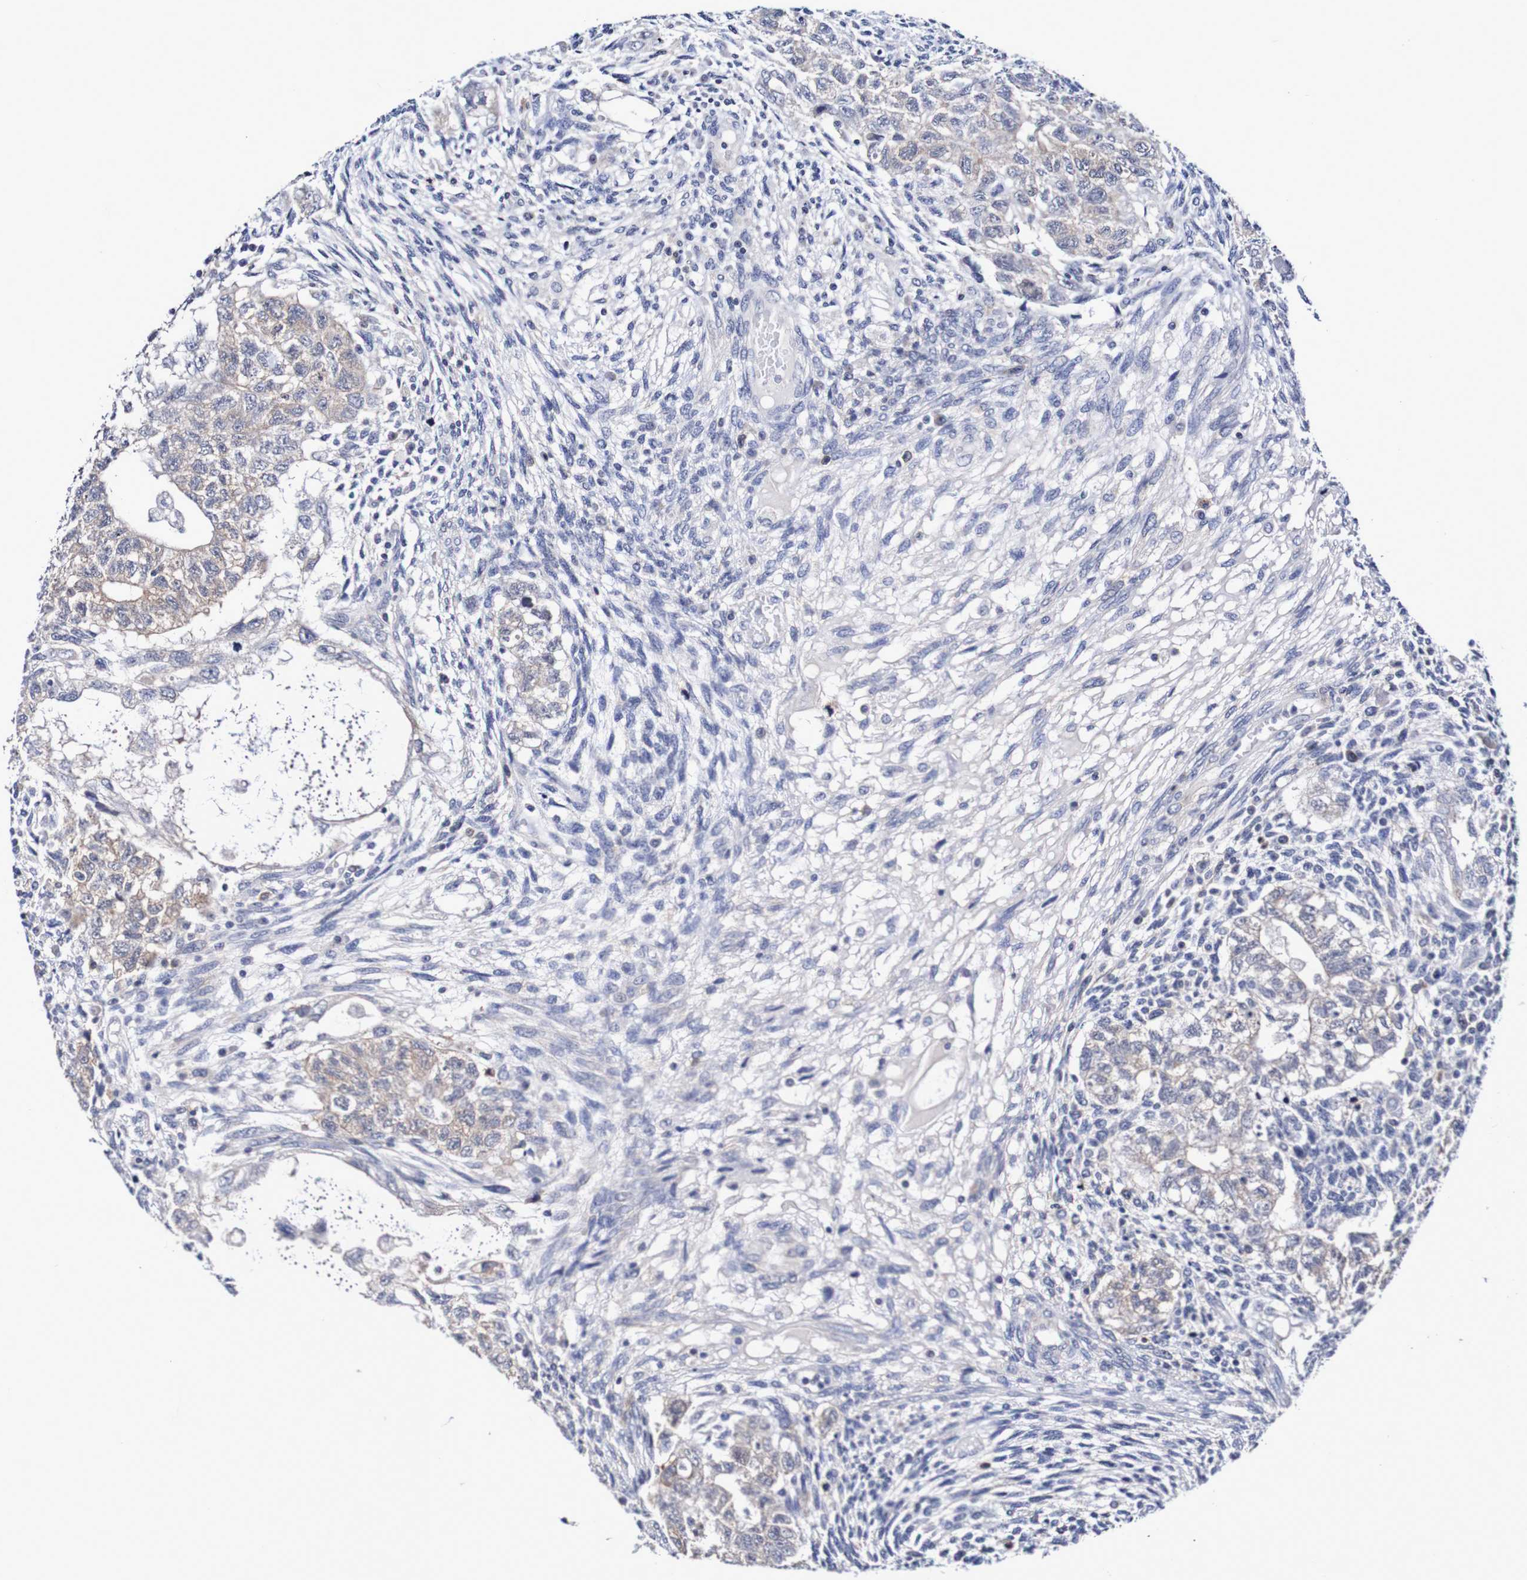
{"staining": {"intensity": "weak", "quantity": "<25%", "location": "cytoplasmic/membranous"}, "tissue": "testis cancer", "cell_type": "Tumor cells", "image_type": "cancer", "snomed": [{"axis": "morphology", "description": "Normal tissue, NOS"}, {"axis": "morphology", "description": "Carcinoma, Embryonal, NOS"}, {"axis": "topography", "description": "Testis"}], "caption": "IHC histopathology image of neoplastic tissue: human embryonal carcinoma (testis) stained with DAB (3,3'-diaminobenzidine) shows no significant protein expression in tumor cells.", "gene": "ACVR1C", "patient": {"sex": "male", "age": 36}}